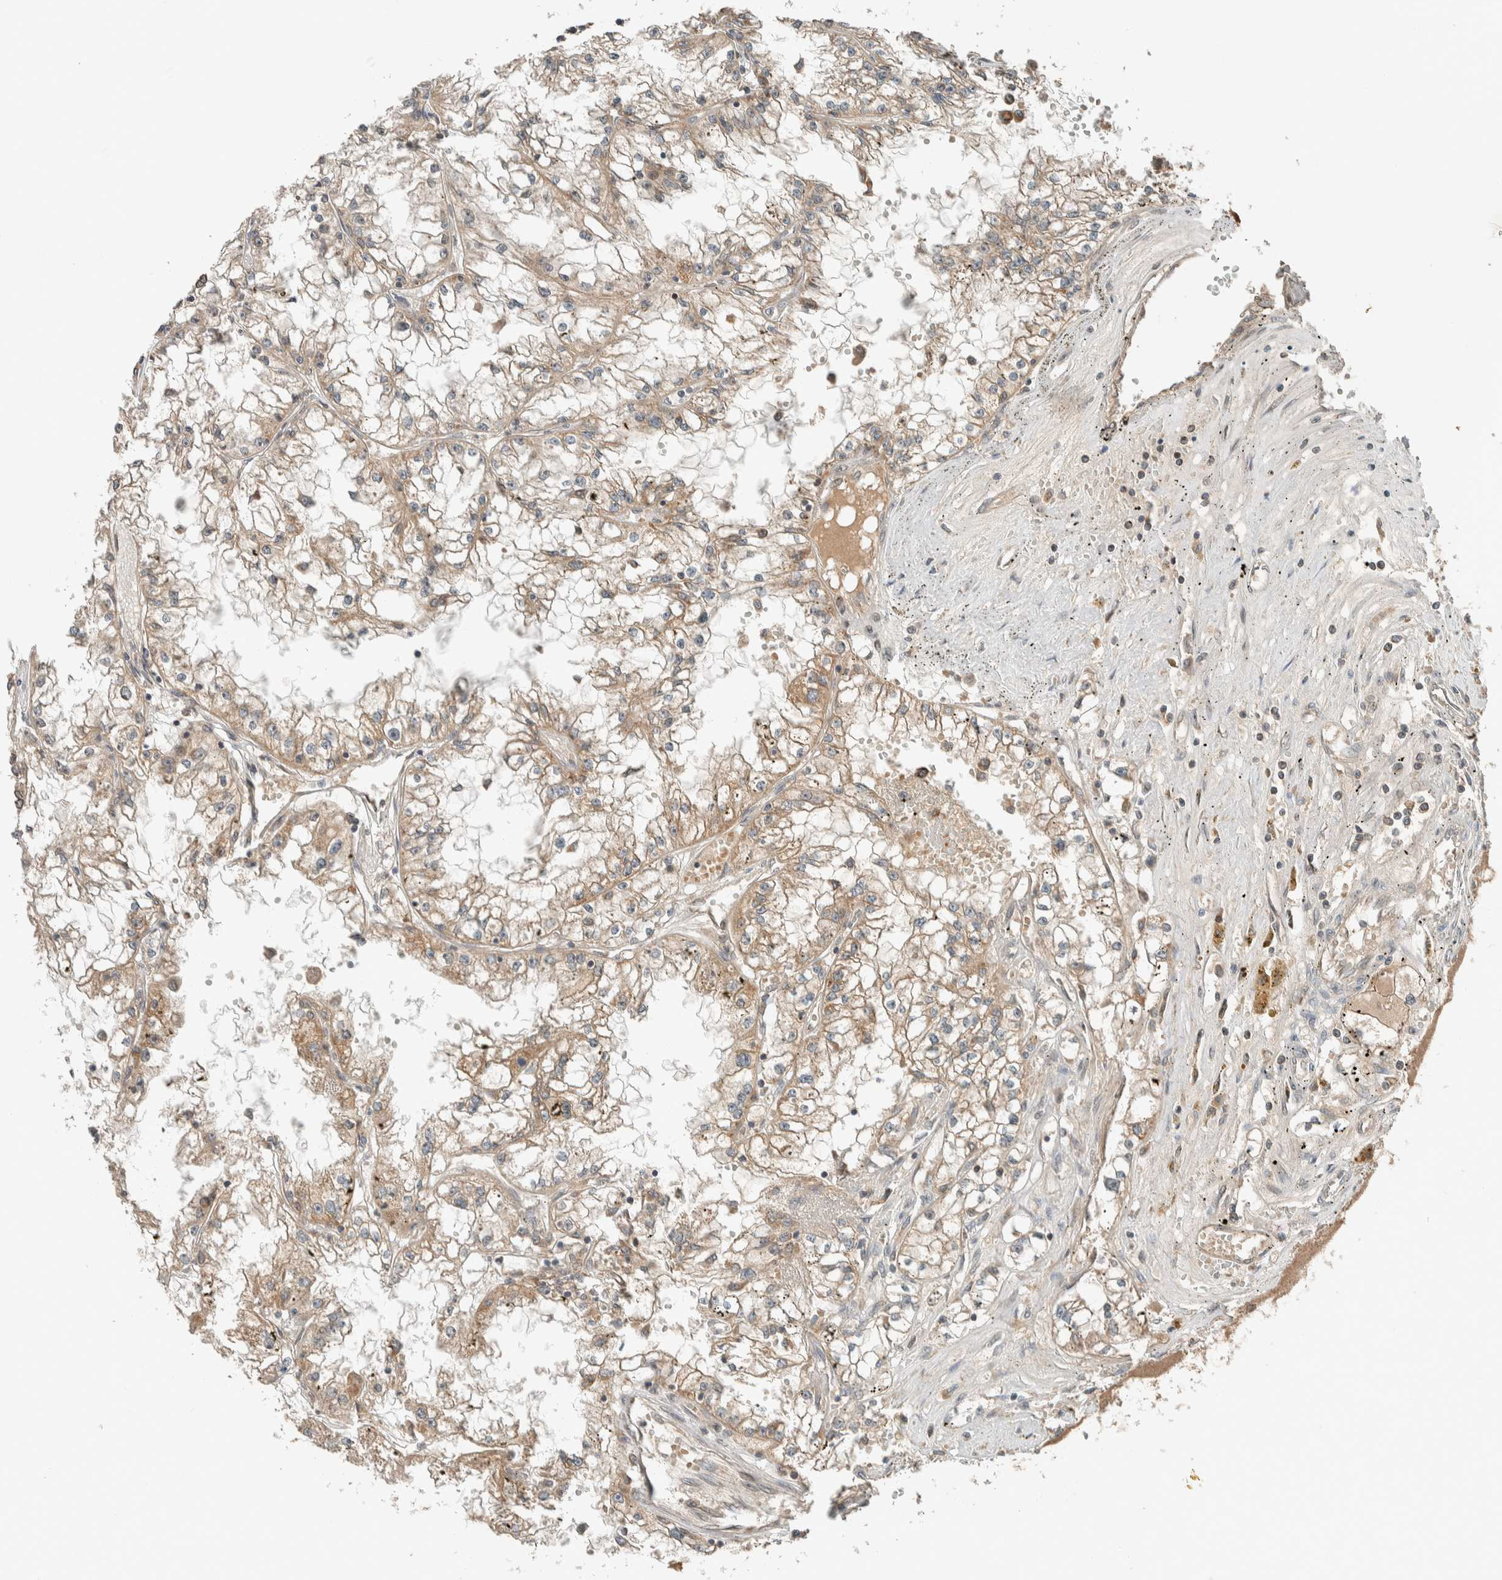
{"staining": {"intensity": "weak", "quantity": ">75%", "location": "cytoplasmic/membranous"}, "tissue": "renal cancer", "cell_type": "Tumor cells", "image_type": "cancer", "snomed": [{"axis": "morphology", "description": "Adenocarcinoma, NOS"}, {"axis": "topography", "description": "Kidney"}], "caption": "Immunohistochemical staining of adenocarcinoma (renal) exhibits low levels of weak cytoplasmic/membranous positivity in about >75% of tumor cells.", "gene": "NBR1", "patient": {"sex": "male", "age": 56}}